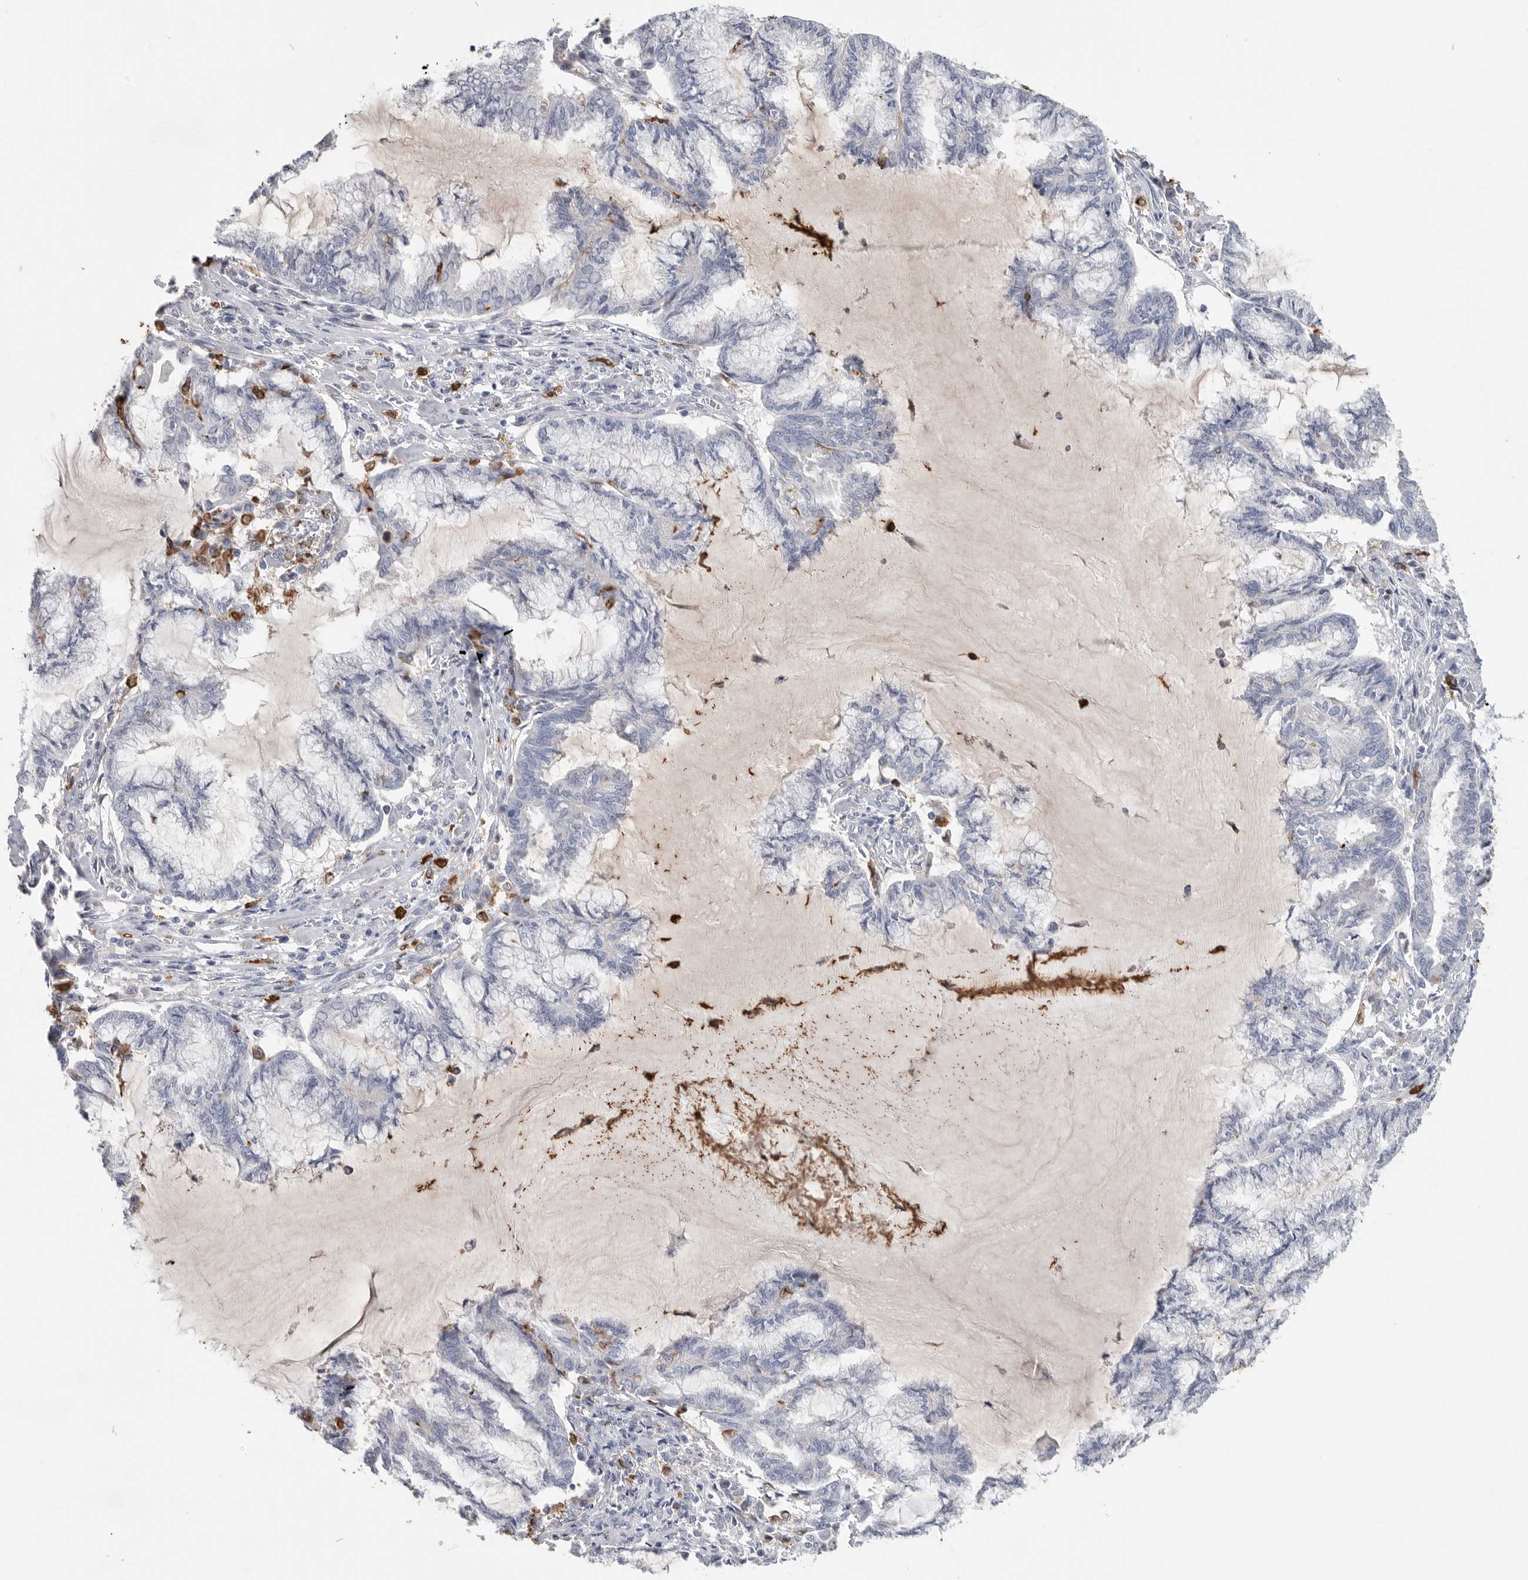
{"staining": {"intensity": "negative", "quantity": "none", "location": "none"}, "tissue": "endometrial cancer", "cell_type": "Tumor cells", "image_type": "cancer", "snomed": [{"axis": "morphology", "description": "Adenocarcinoma, NOS"}, {"axis": "topography", "description": "Endometrium"}], "caption": "High power microscopy photomicrograph of an IHC image of endometrial adenocarcinoma, revealing no significant positivity in tumor cells.", "gene": "CYB561D1", "patient": {"sex": "female", "age": 86}}